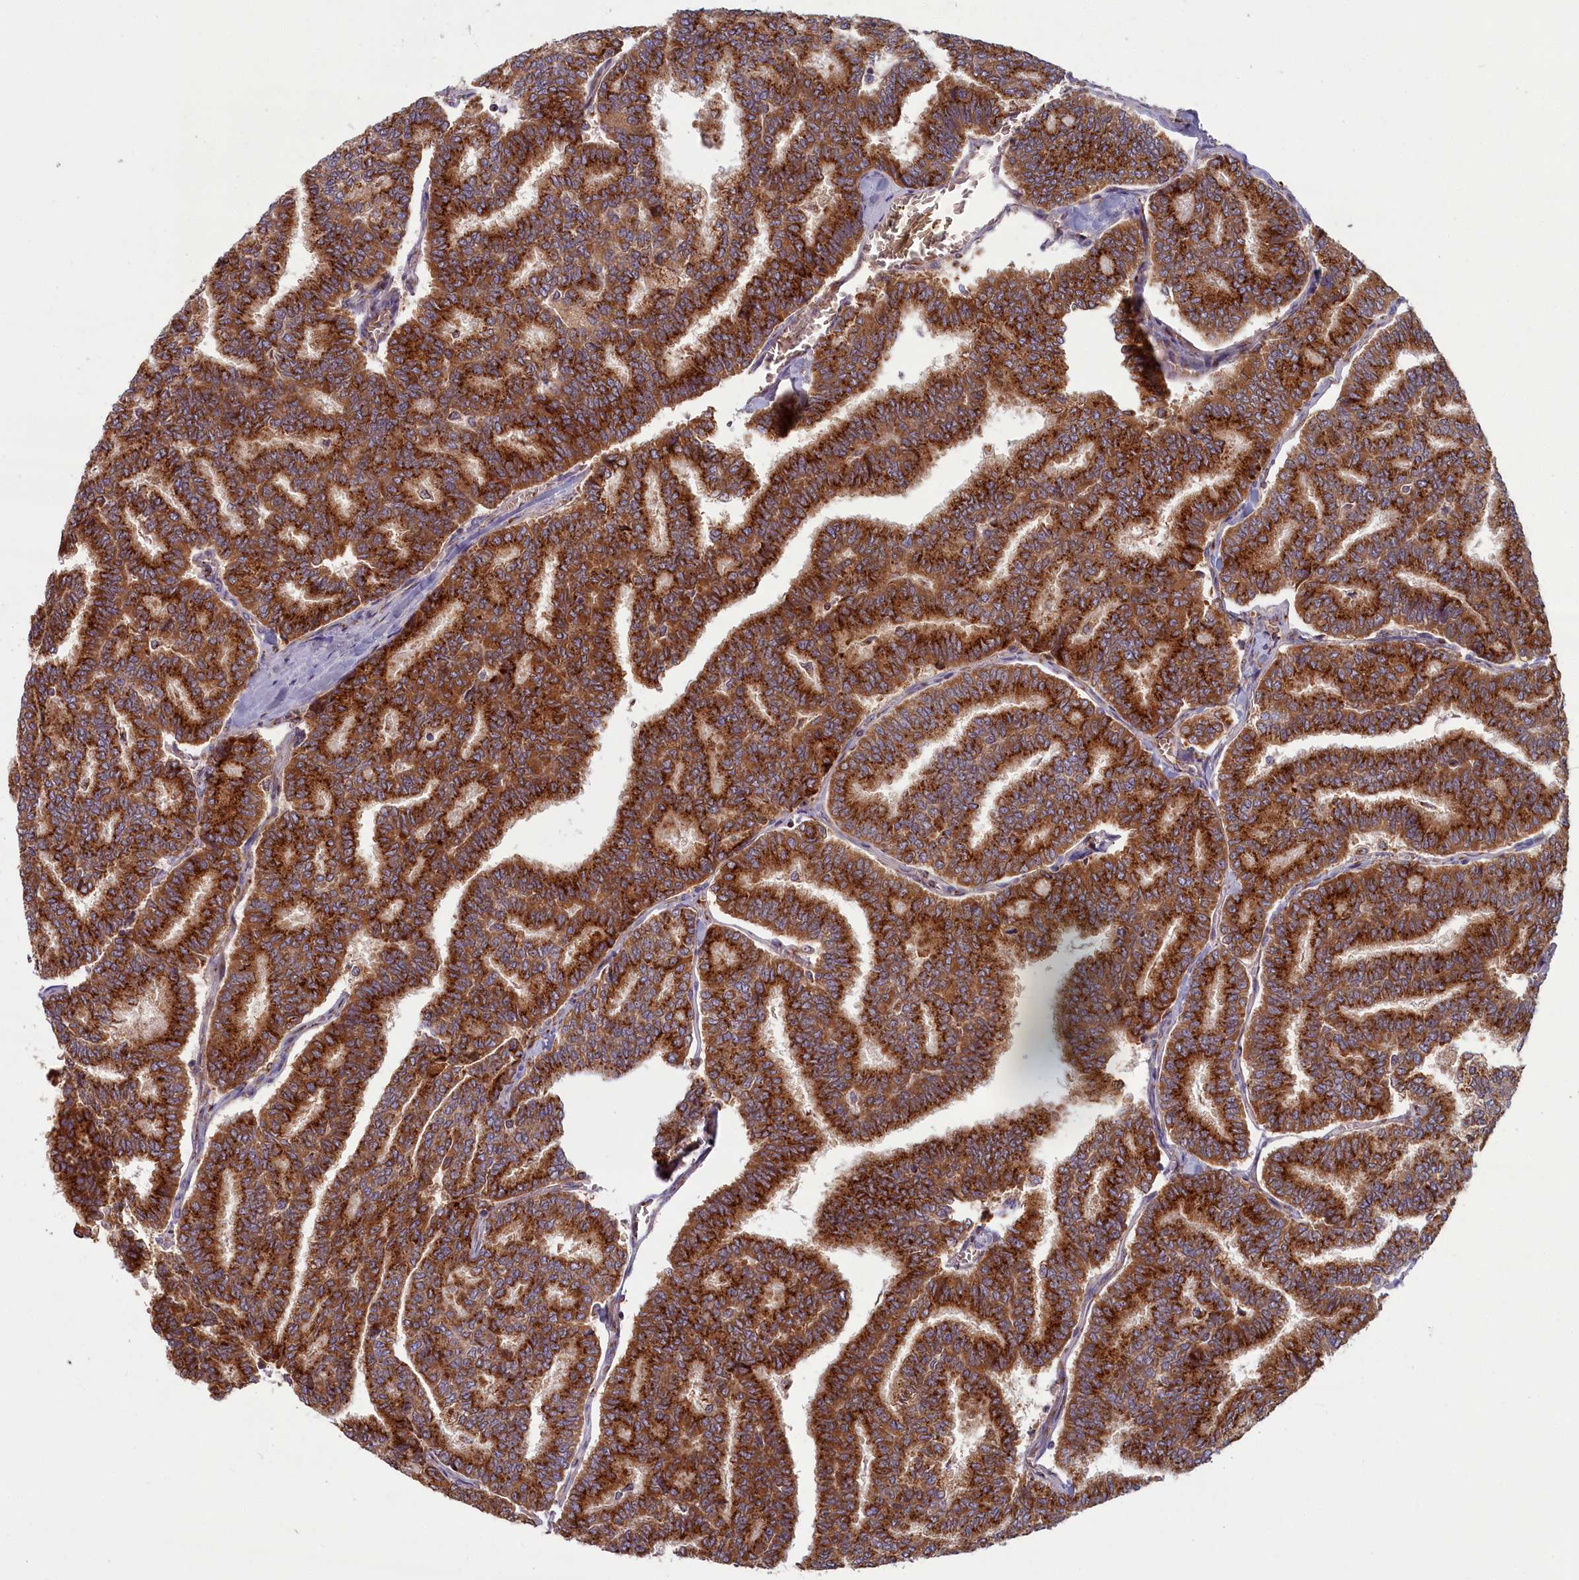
{"staining": {"intensity": "strong", "quantity": ">75%", "location": "cytoplasmic/membranous"}, "tissue": "thyroid cancer", "cell_type": "Tumor cells", "image_type": "cancer", "snomed": [{"axis": "morphology", "description": "Papillary adenocarcinoma, NOS"}, {"axis": "topography", "description": "Thyroid gland"}], "caption": "Strong cytoplasmic/membranous protein expression is identified in about >75% of tumor cells in thyroid cancer. Ihc stains the protein of interest in brown and the nuclei are stained blue.", "gene": "BLVRB", "patient": {"sex": "female", "age": 35}}